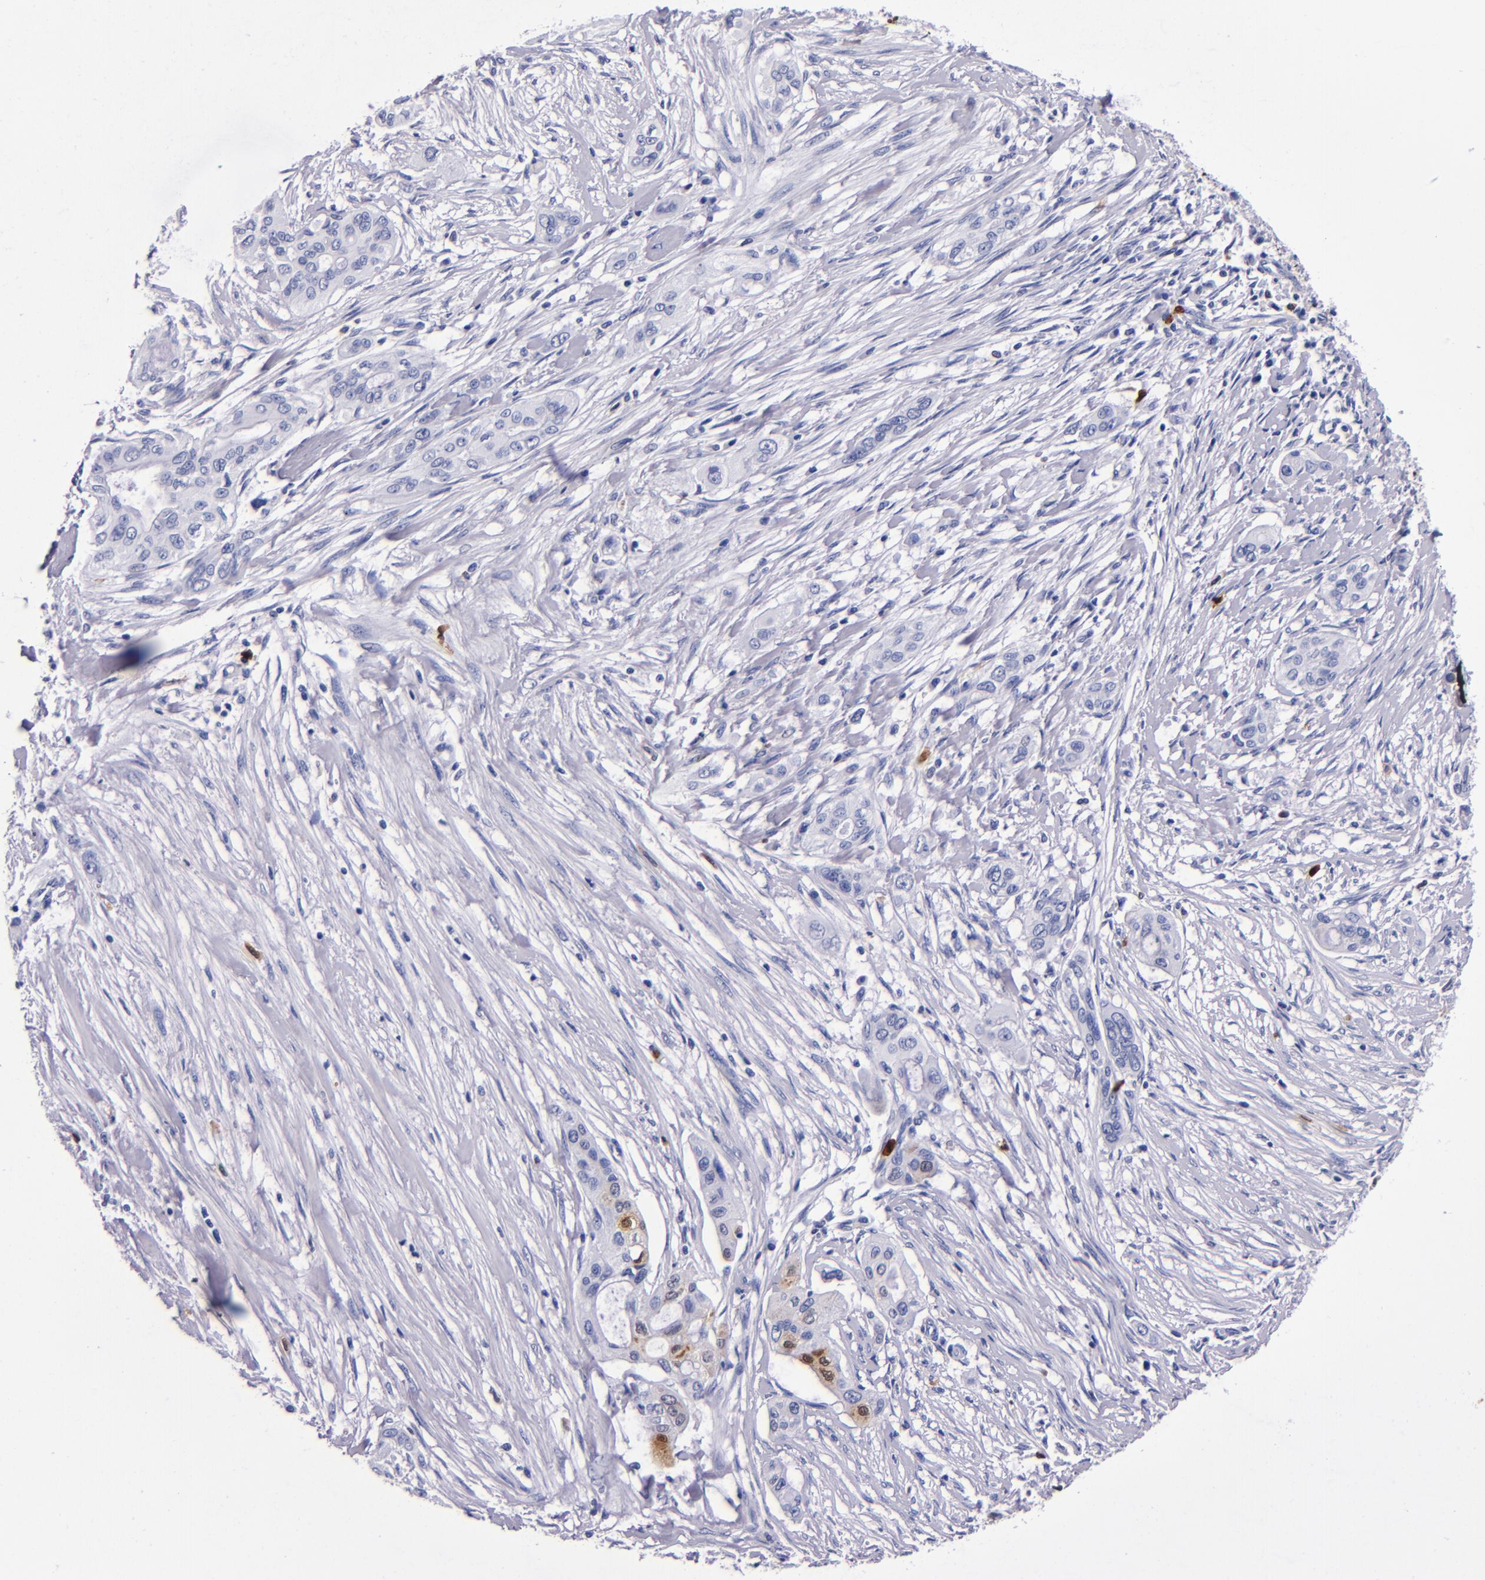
{"staining": {"intensity": "moderate", "quantity": "<25%", "location": "cytoplasmic/membranous,nuclear"}, "tissue": "pancreatic cancer", "cell_type": "Tumor cells", "image_type": "cancer", "snomed": [{"axis": "morphology", "description": "Adenocarcinoma, NOS"}, {"axis": "topography", "description": "Pancreas"}], "caption": "Immunohistochemical staining of human adenocarcinoma (pancreatic) demonstrates low levels of moderate cytoplasmic/membranous and nuclear positivity in about <25% of tumor cells.", "gene": "S100A8", "patient": {"sex": "female", "age": 60}}